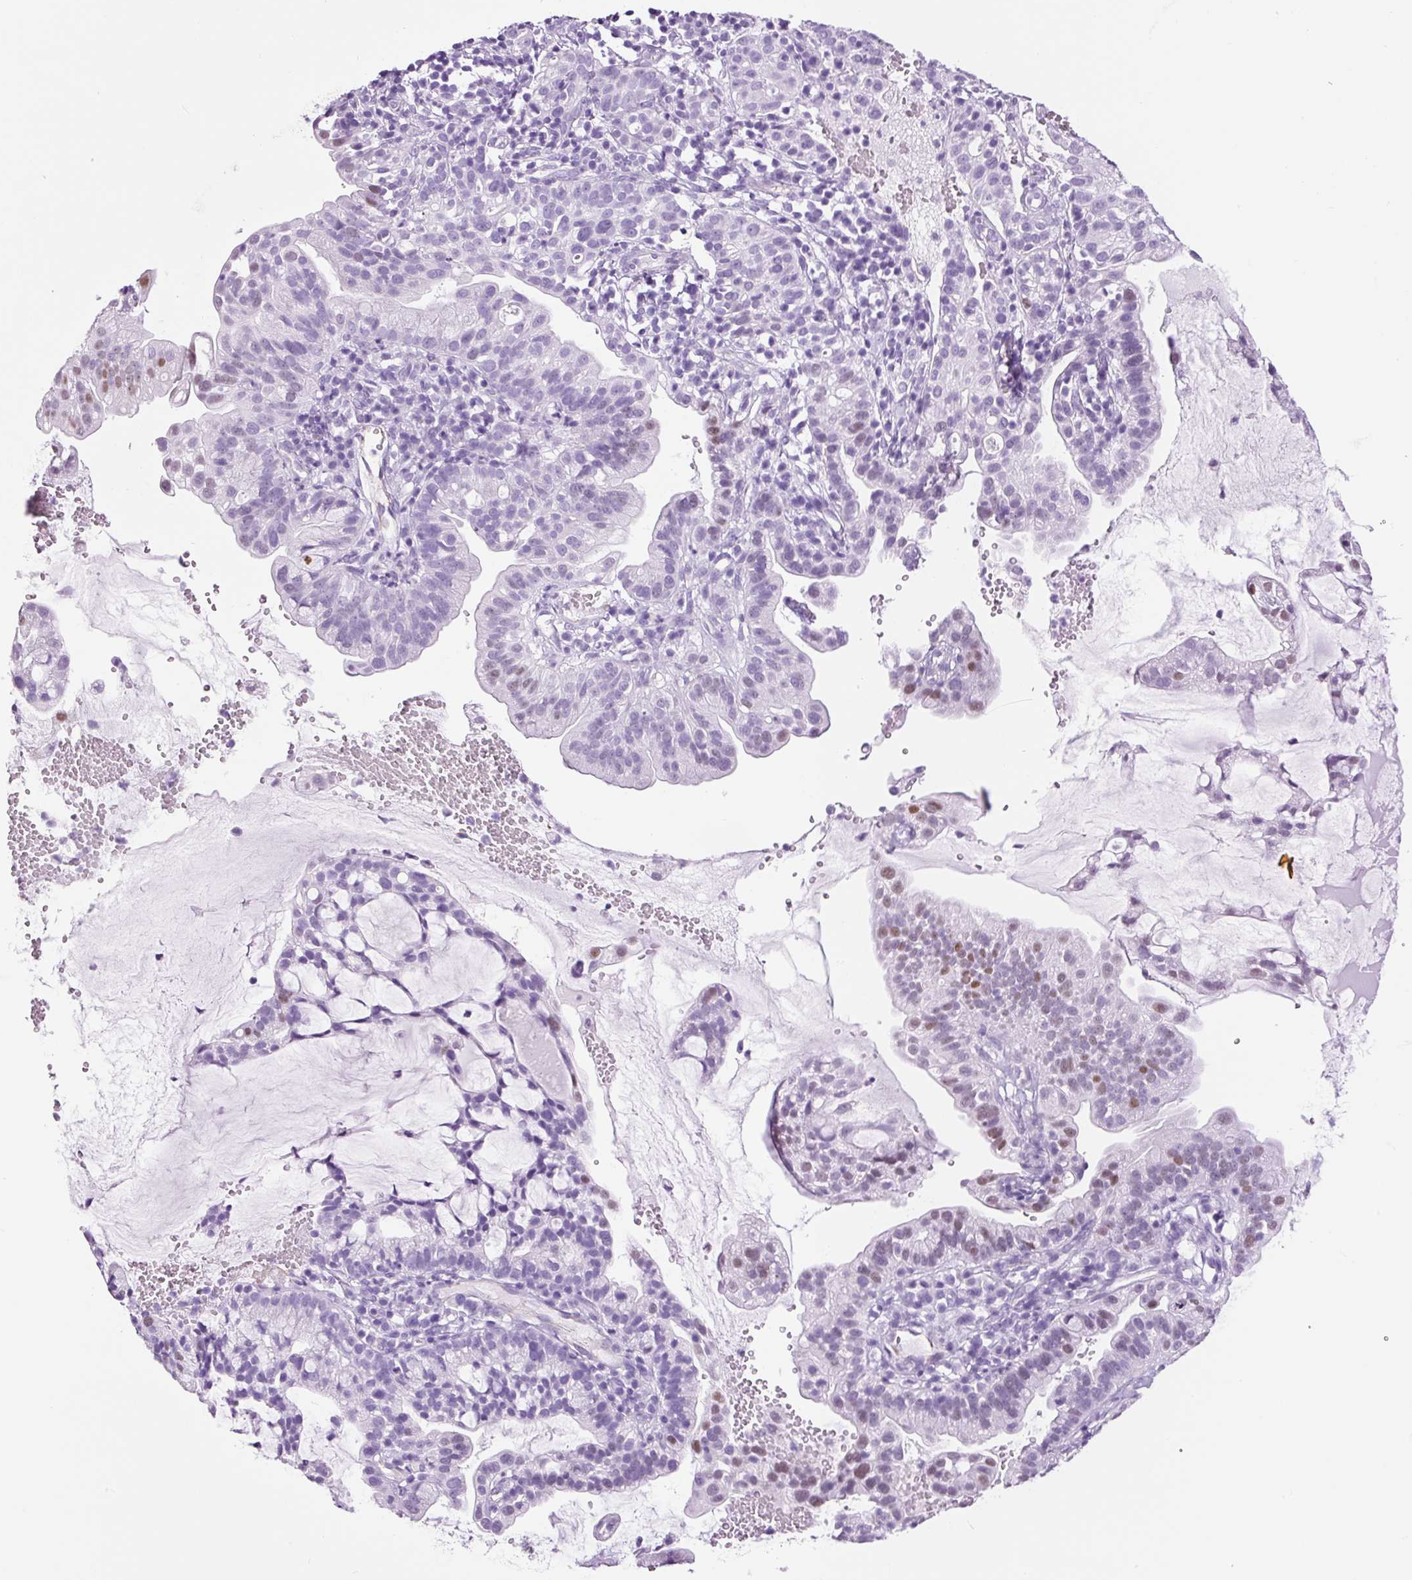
{"staining": {"intensity": "moderate", "quantity": "<25%", "location": "nuclear"}, "tissue": "cervical cancer", "cell_type": "Tumor cells", "image_type": "cancer", "snomed": [{"axis": "morphology", "description": "Adenocarcinoma, NOS"}, {"axis": "topography", "description": "Cervix"}], "caption": "Cervical cancer (adenocarcinoma) stained with DAB (3,3'-diaminobenzidine) IHC exhibits low levels of moderate nuclear expression in about <25% of tumor cells.", "gene": "ADSS1", "patient": {"sex": "female", "age": 41}}